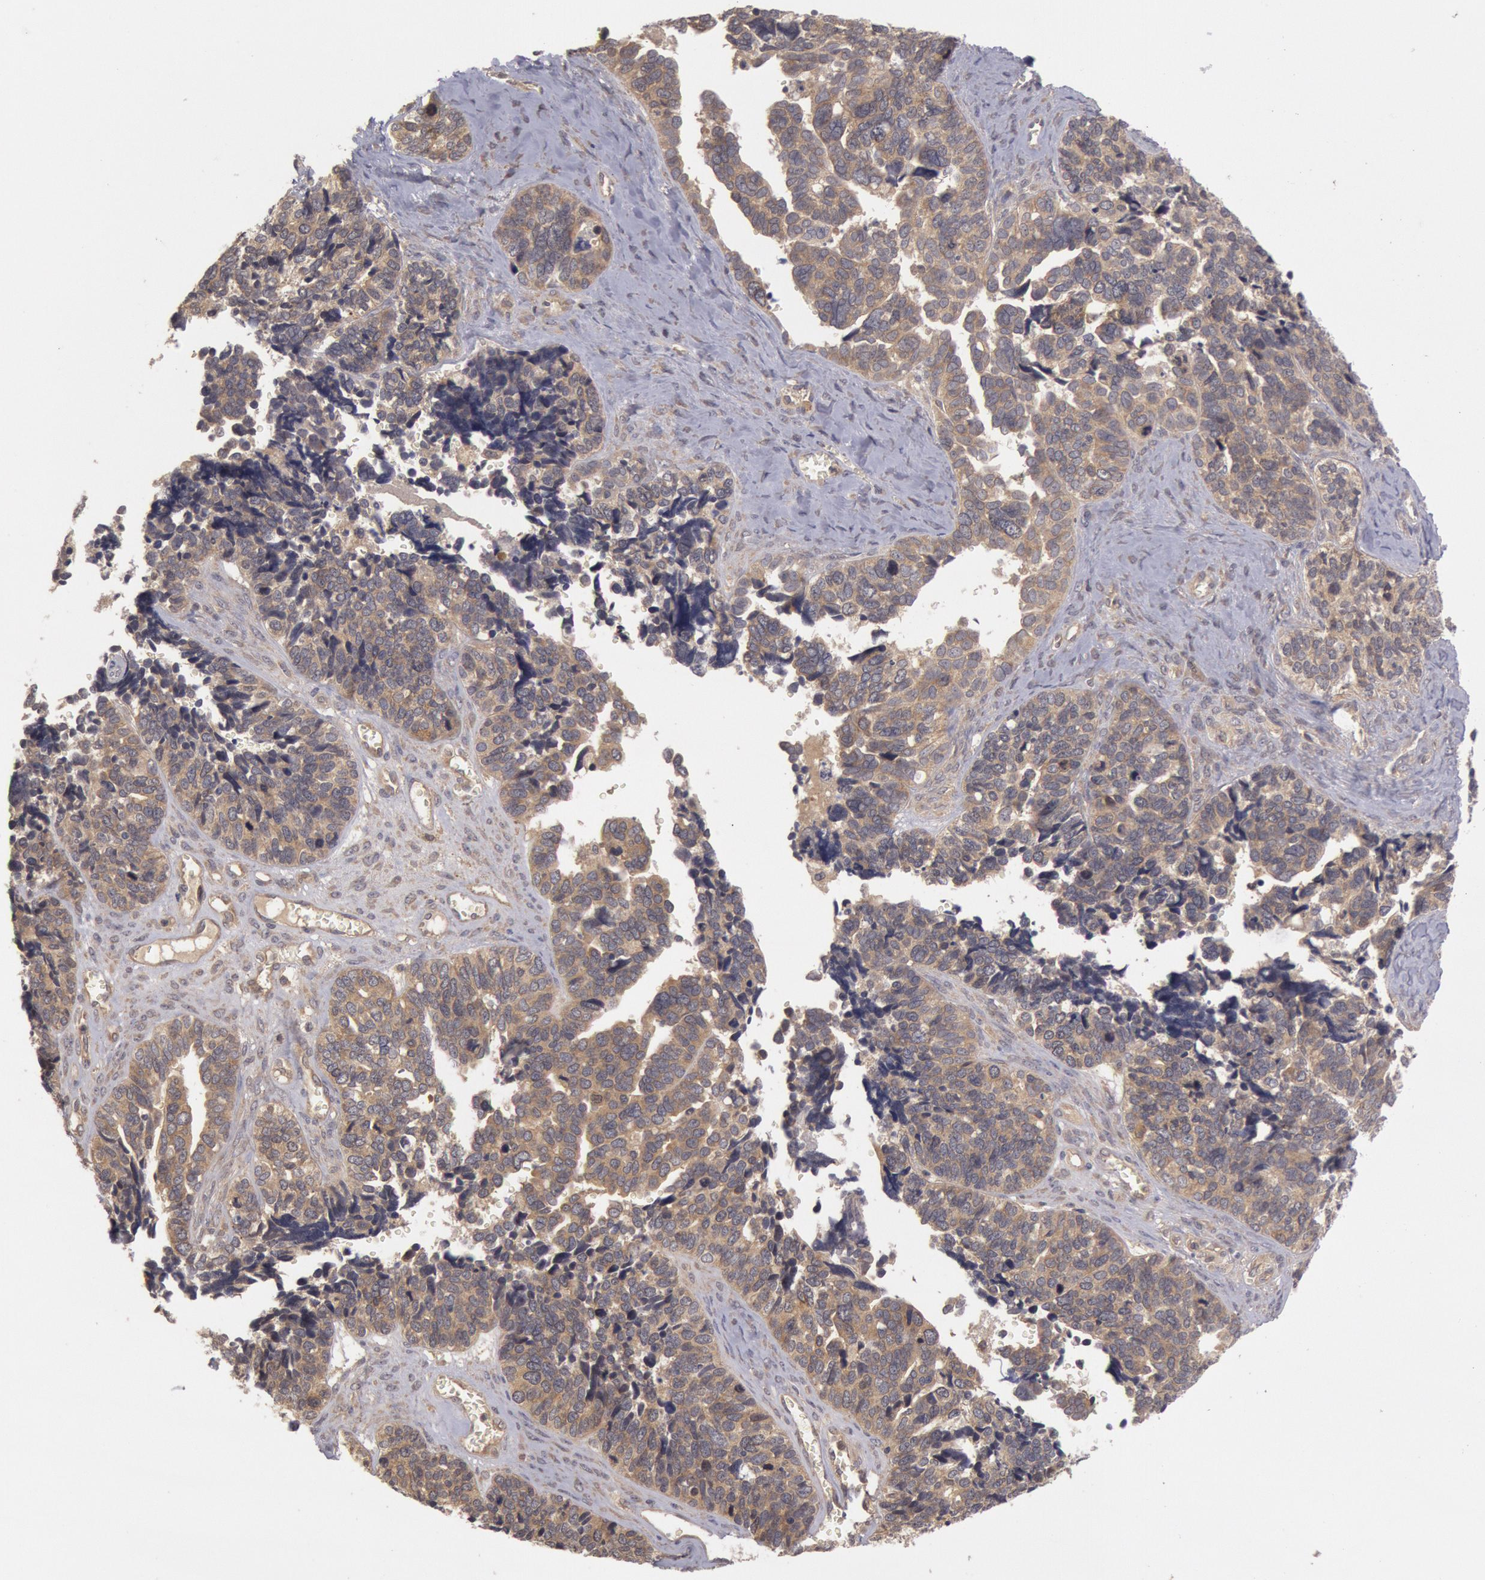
{"staining": {"intensity": "weak", "quantity": ">75%", "location": "cytoplasmic/membranous"}, "tissue": "ovarian cancer", "cell_type": "Tumor cells", "image_type": "cancer", "snomed": [{"axis": "morphology", "description": "Cystadenocarcinoma, serous, NOS"}, {"axis": "topography", "description": "Ovary"}], "caption": "Ovarian cancer was stained to show a protein in brown. There is low levels of weak cytoplasmic/membranous positivity in approximately >75% of tumor cells. (brown staining indicates protein expression, while blue staining denotes nuclei).", "gene": "BRAF", "patient": {"sex": "female", "age": 77}}